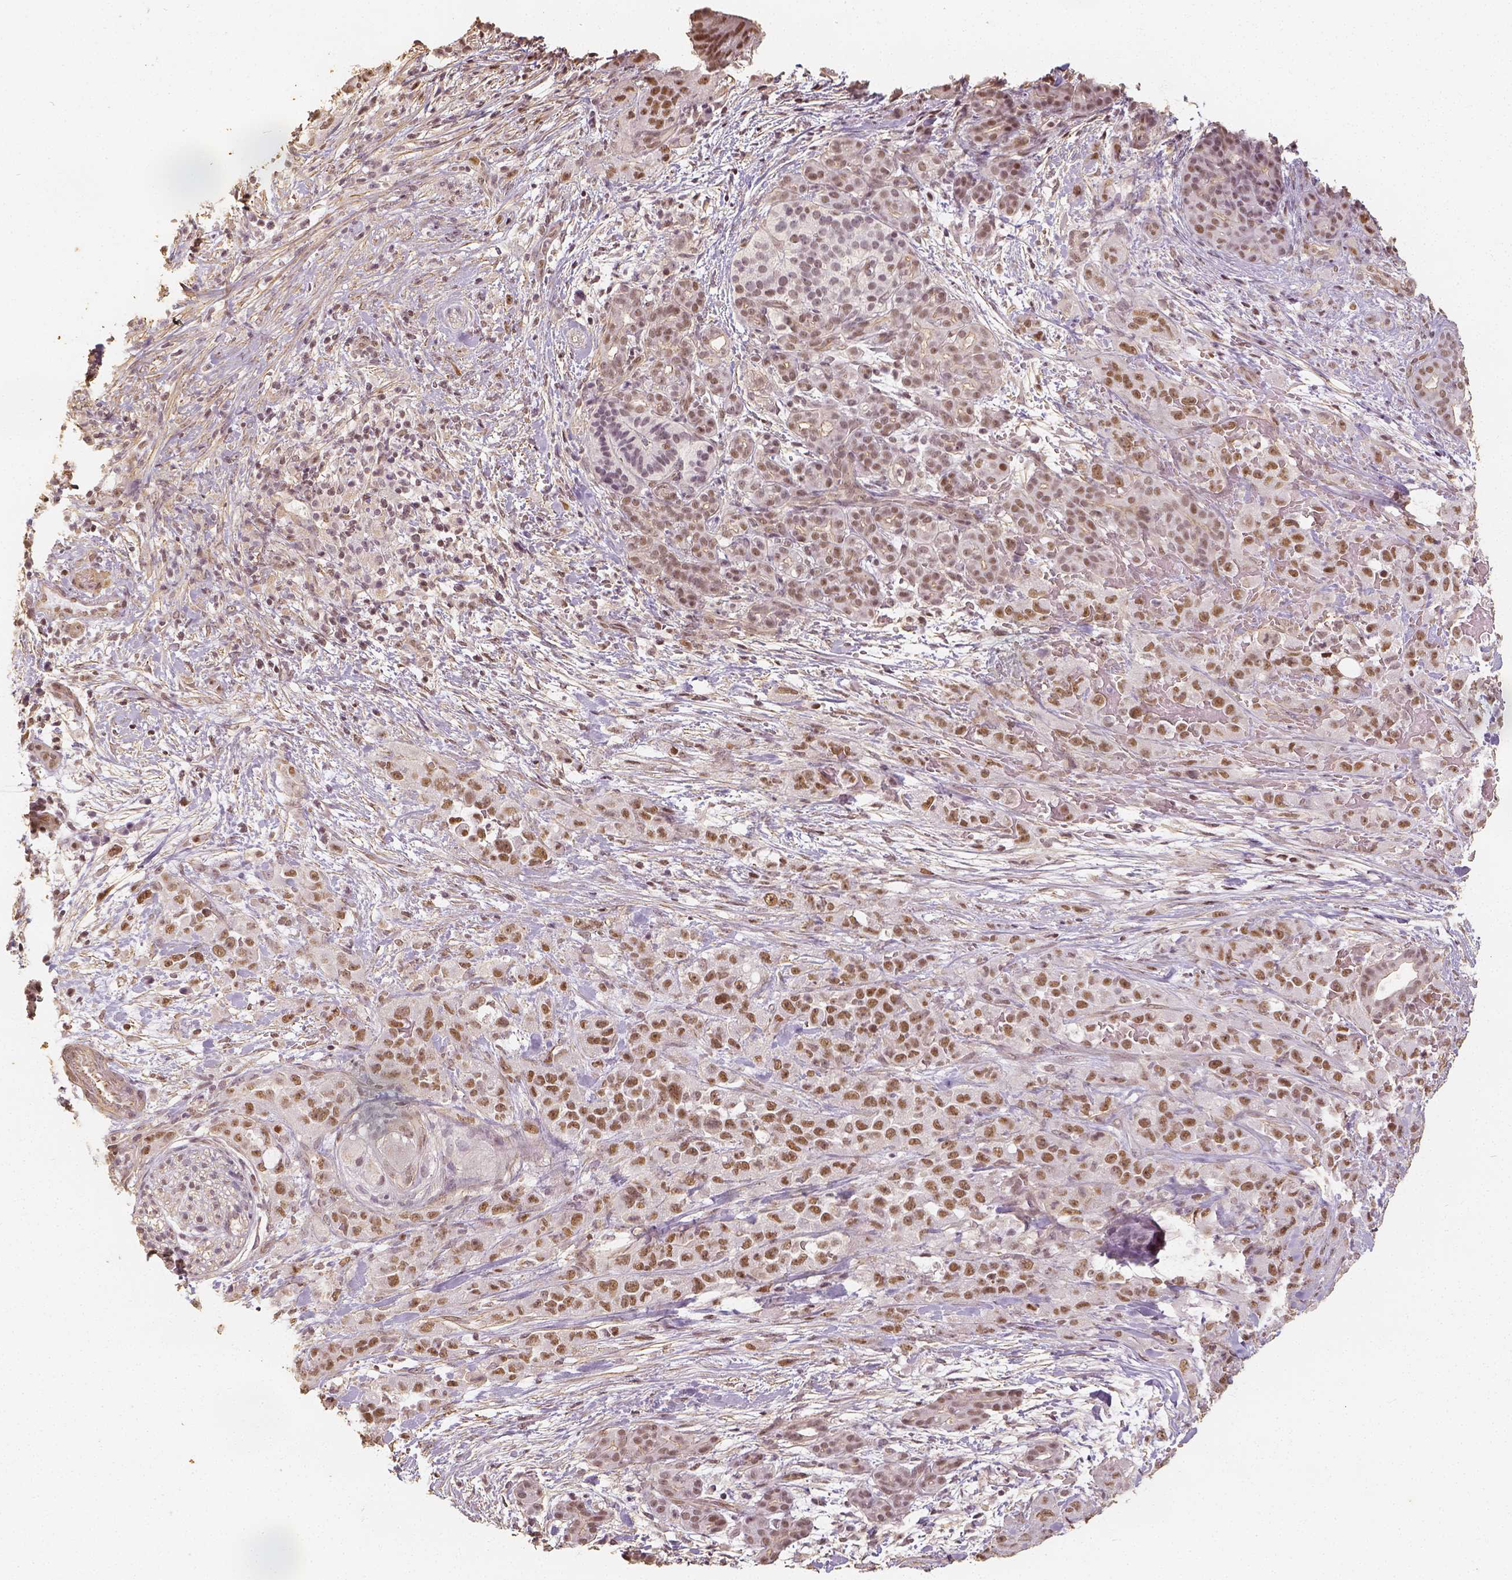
{"staining": {"intensity": "moderate", "quantity": ">75%", "location": "nuclear"}, "tissue": "pancreatic cancer", "cell_type": "Tumor cells", "image_type": "cancer", "snomed": [{"axis": "morphology", "description": "Adenocarcinoma, NOS"}, {"axis": "topography", "description": "Pancreas"}], "caption": "Immunohistochemistry (IHC) (DAB (3,3'-diaminobenzidine)) staining of human pancreatic adenocarcinoma displays moderate nuclear protein positivity in about >75% of tumor cells.", "gene": "HDAC1", "patient": {"sex": "male", "age": 44}}